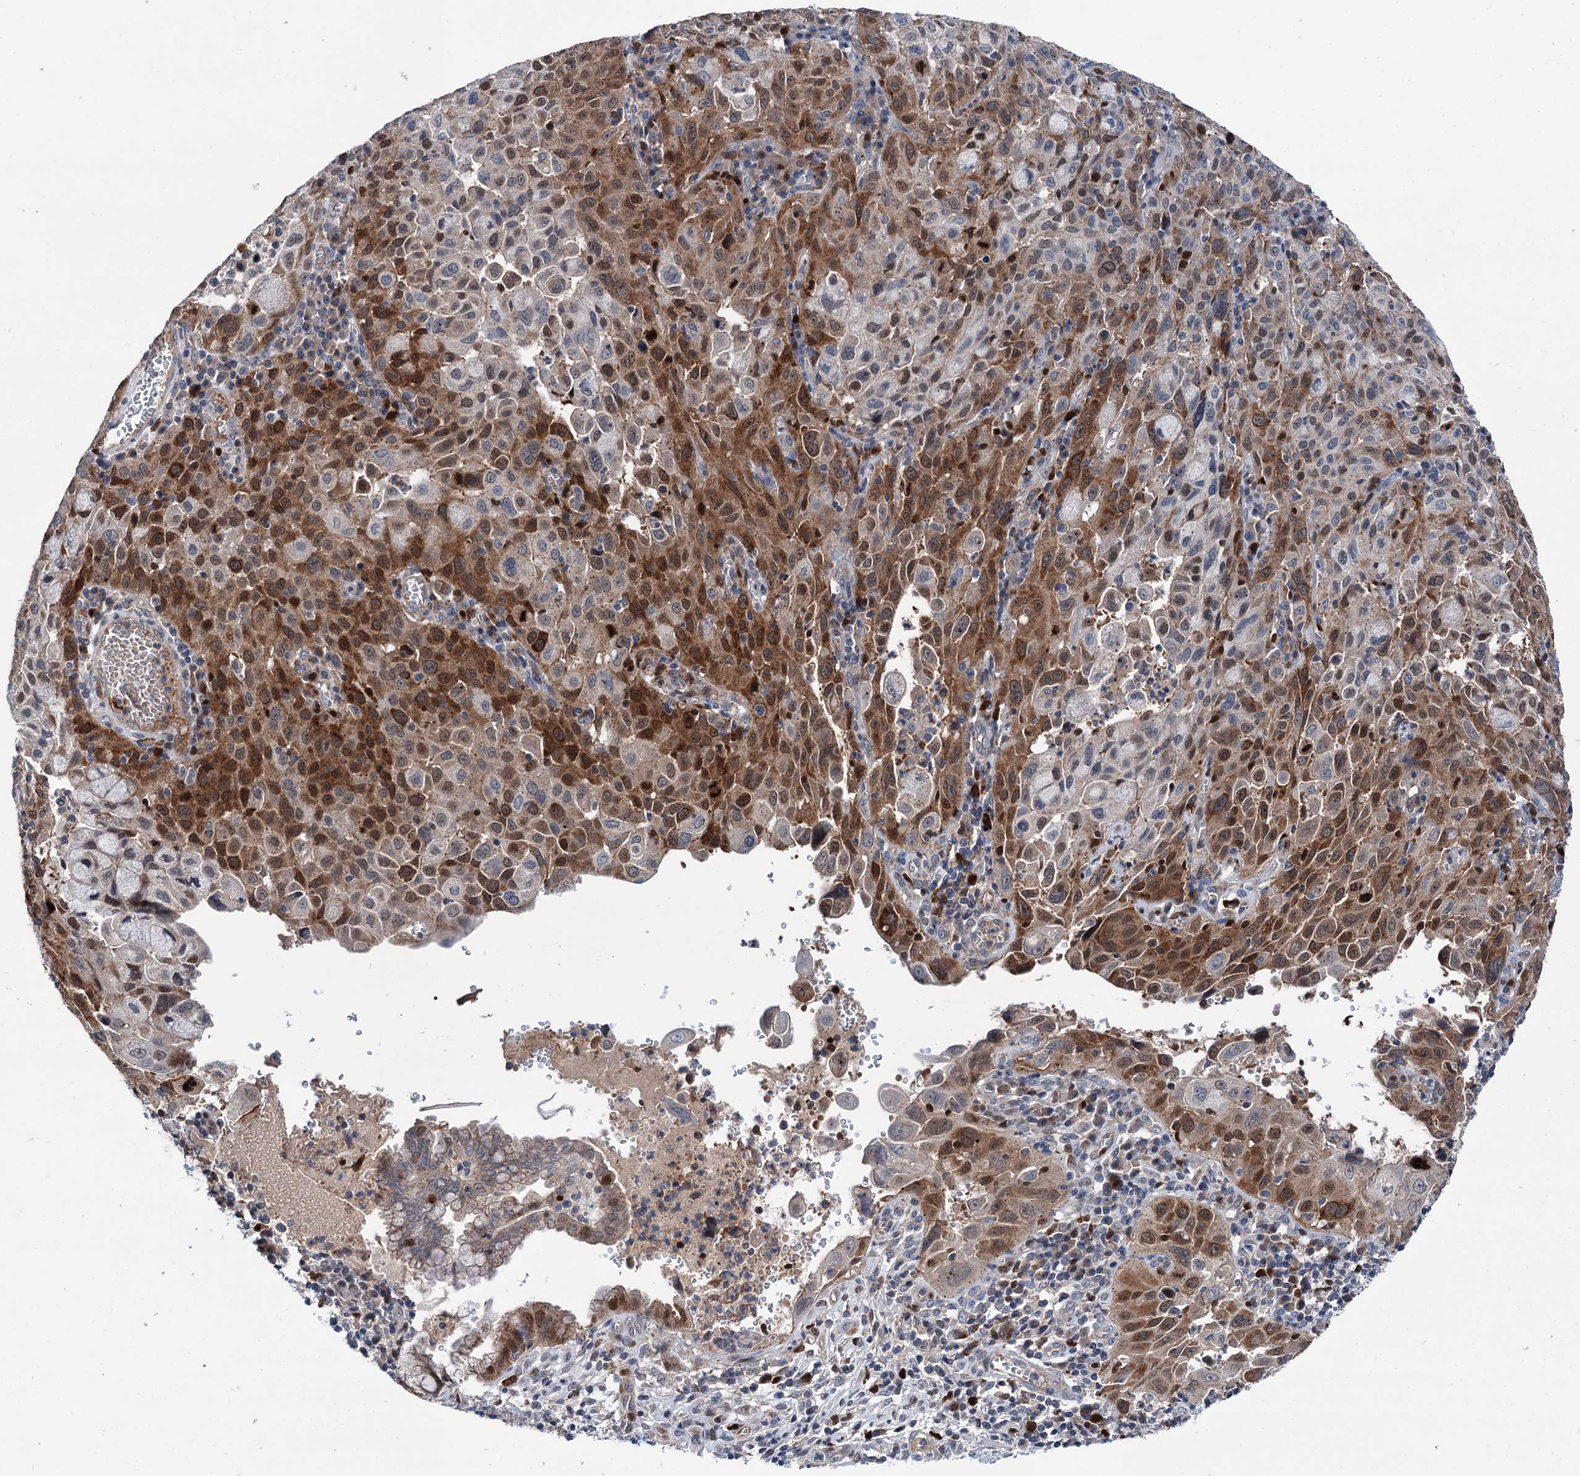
{"staining": {"intensity": "strong", "quantity": "25%-75%", "location": "cytoplasmic/membranous"}, "tissue": "cervical cancer", "cell_type": "Tumor cells", "image_type": "cancer", "snomed": [{"axis": "morphology", "description": "Squamous cell carcinoma, NOS"}, {"axis": "topography", "description": "Cervix"}], "caption": "Immunohistochemical staining of cervical cancer (squamous cell carcinoma) reveals strong cytoplasmic/membranous protein expression in approximately 25%-75% of tumor cells. The protein of interest is stained brown, and the nuclei are stained in blue (DAB IHC with brightfield microscopy, high magnification).", "gene": "NCAPD2", "patient": {"sex": "female", "age": 42}}